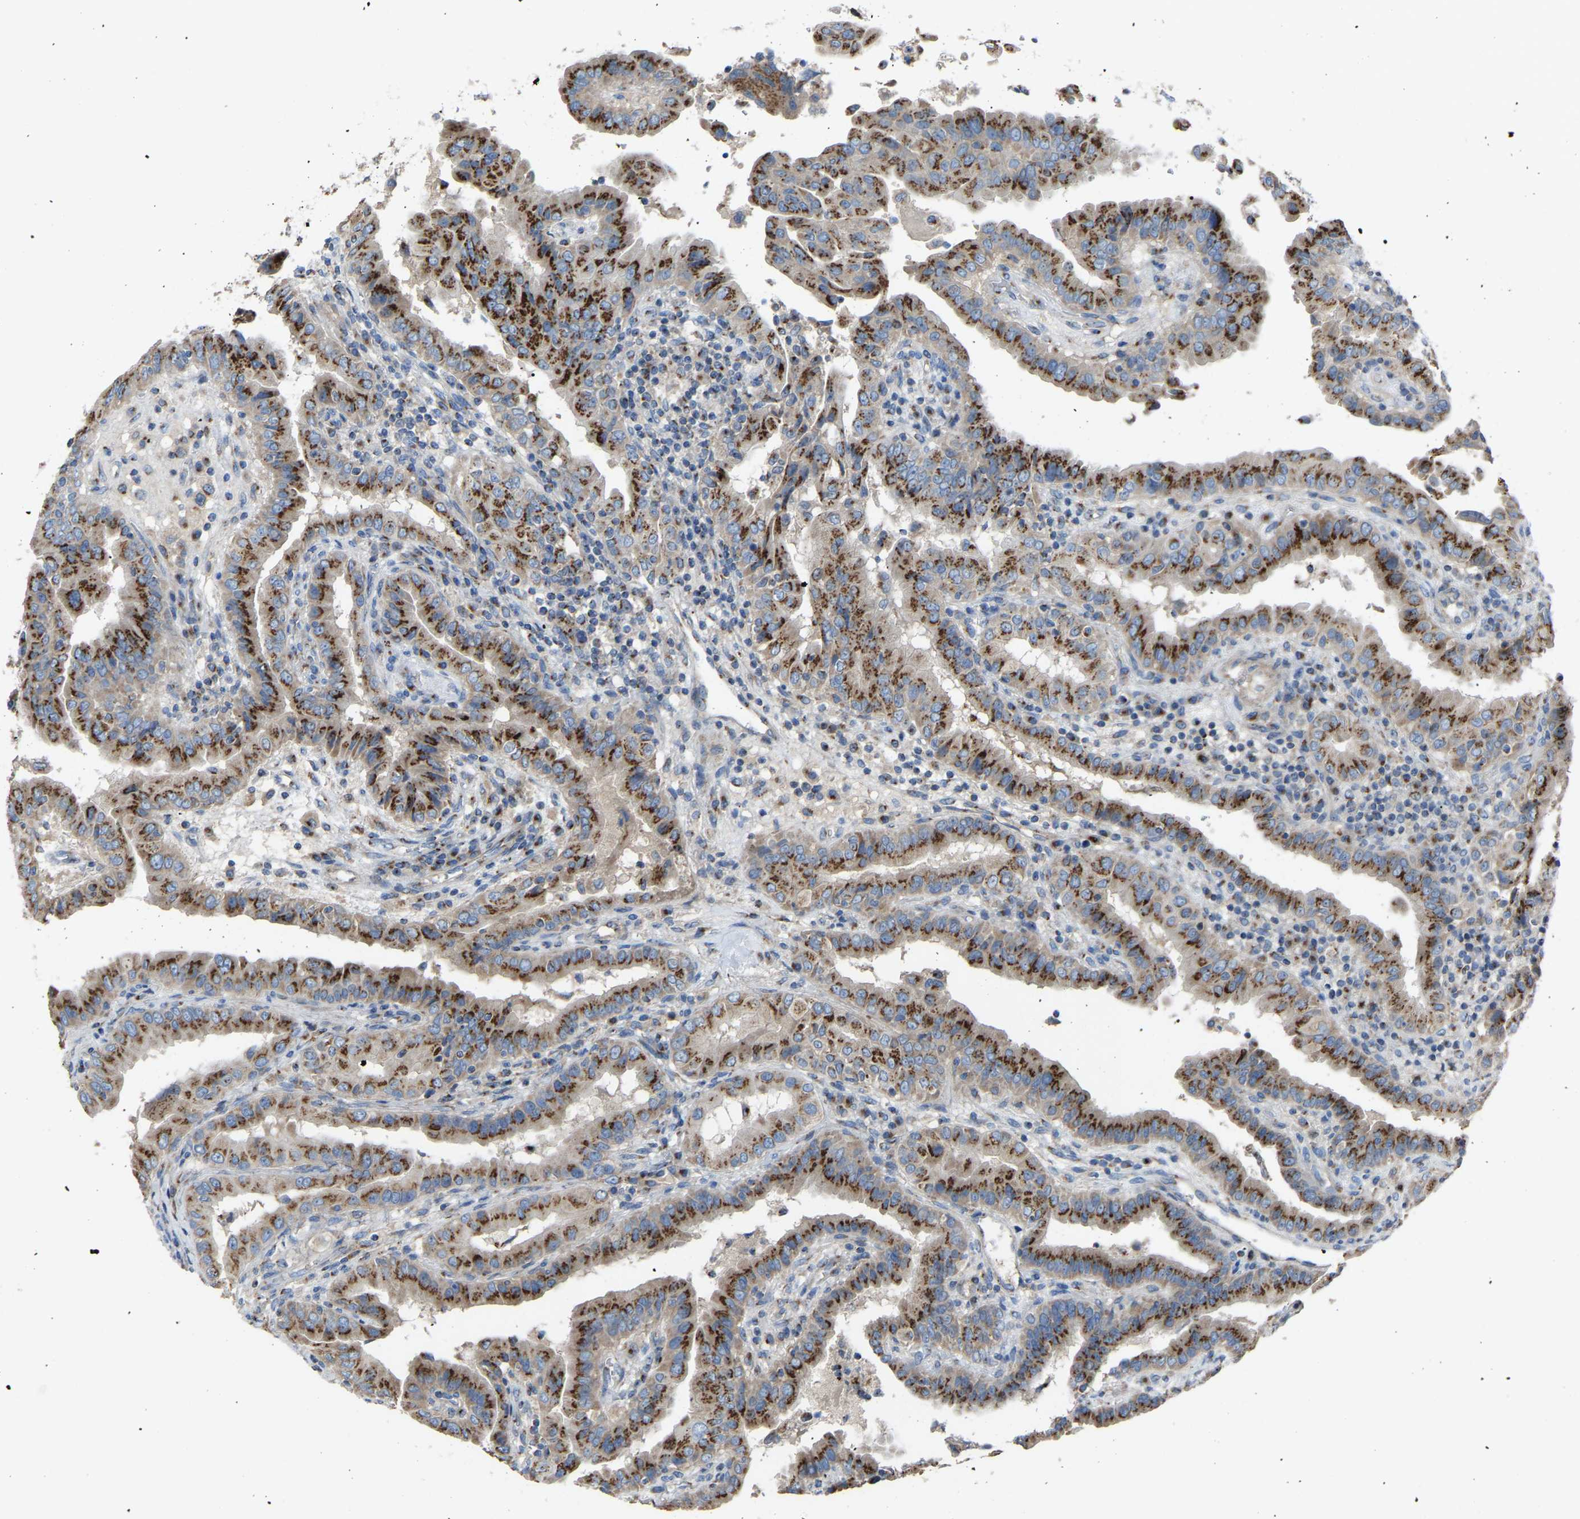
{"staining": {"intensity": "strong", "quantity": ">75%", "location": "cytoplasmic/membranous"}, "tissue": "thyroid cancer", "cell_type": "Tumor cells", "image_type": "cancer", "snomed": [{"axis": "morphology", "description": "Papillary adenocarcinoma, NOS"}, {"axis": "topography", "description": "Thyroid gland"}], "caption": "DAB immunohistochemical staining of human thyroid papillary adenocarcinoma displays strong cytoplasmic/membranous protein positivity in approximately >75% of tumor cells. Nuclei are stained in blue.", "gene": "CANT1", "patient": {"sex": "male", "age": 33}}